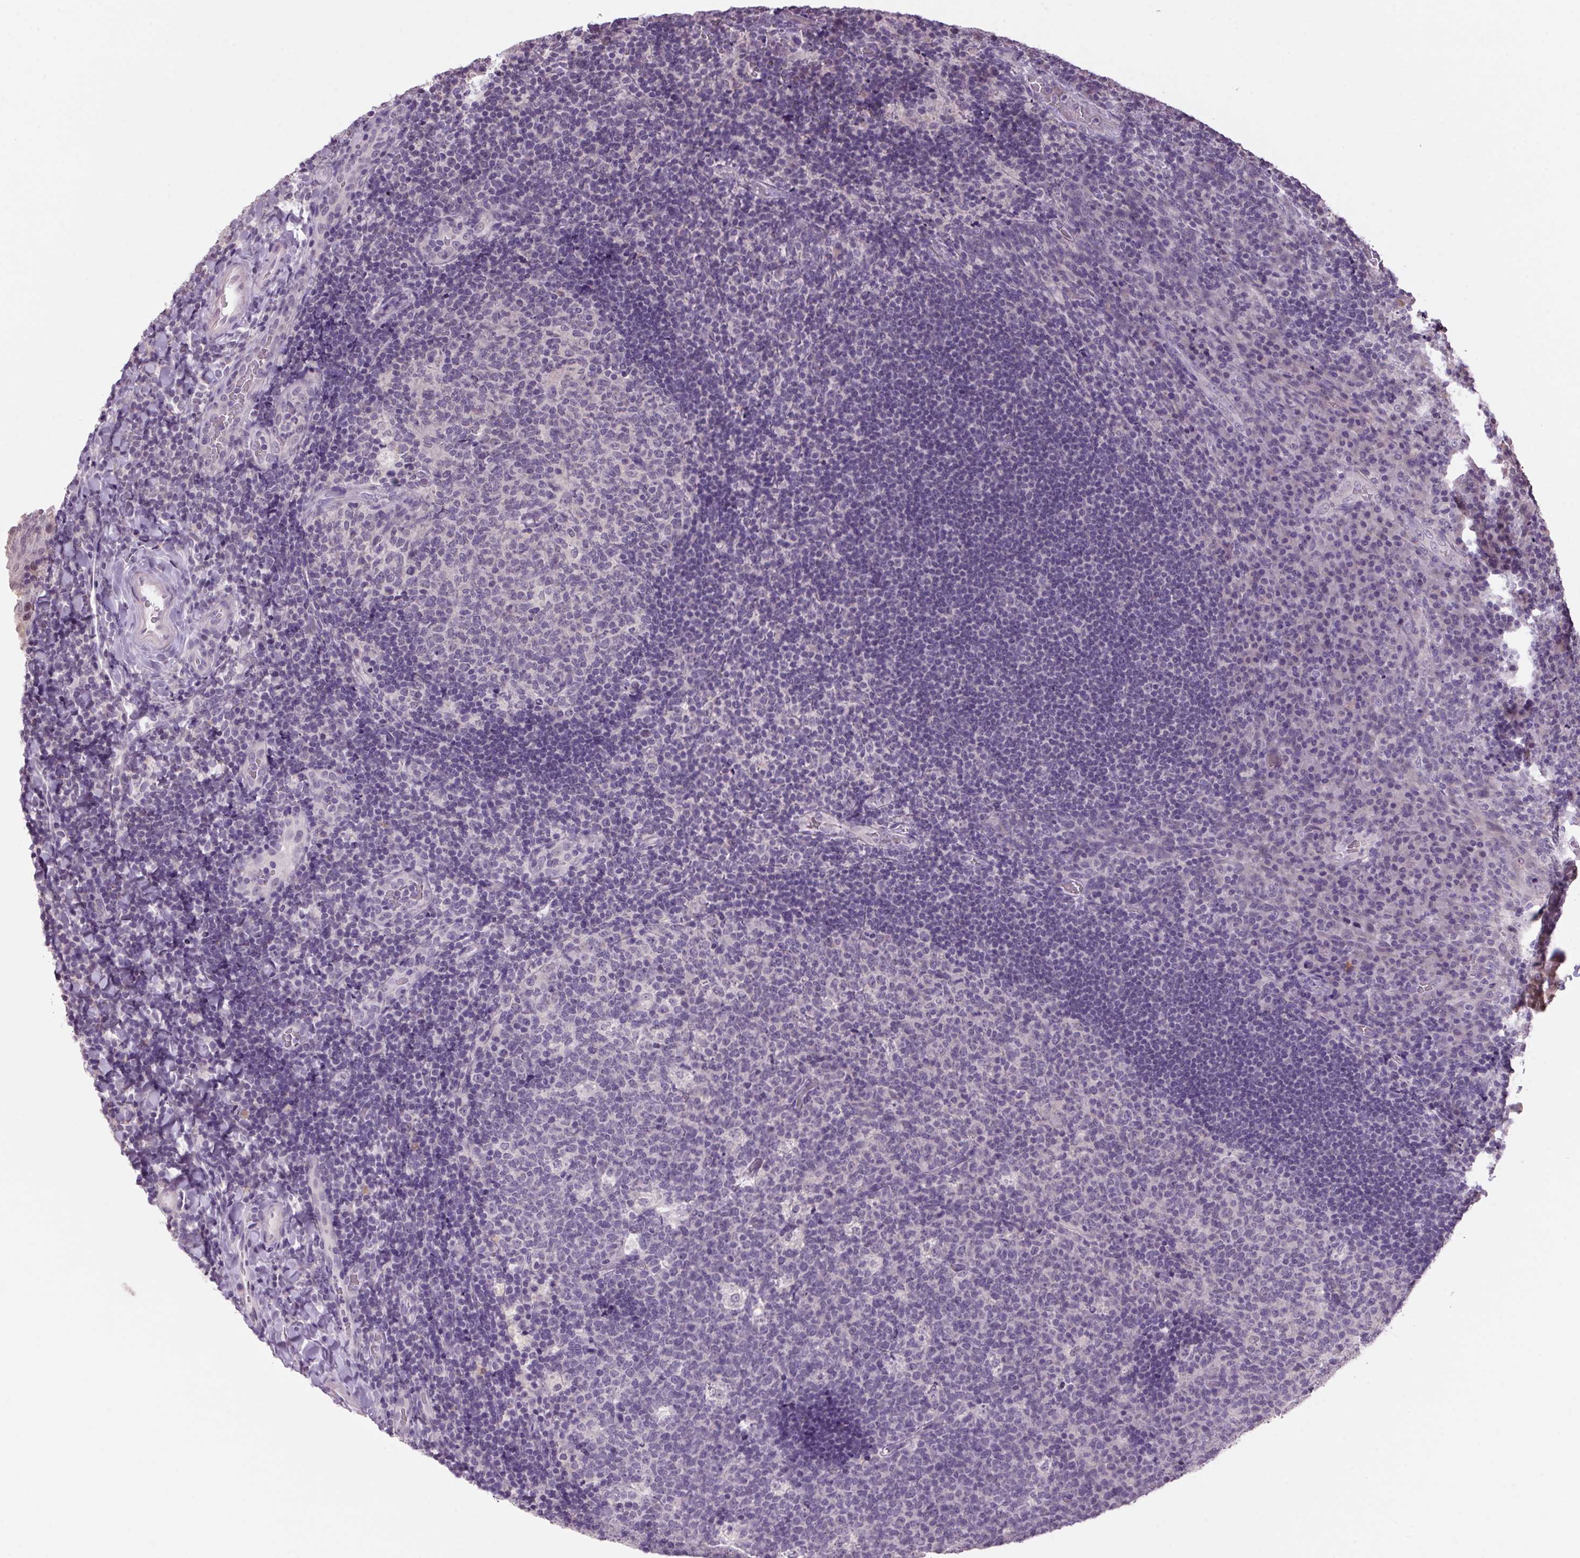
{"staining": {"intensity": "negative", "quantity": "none", "location": "none"}, "tissue": "tonsil", "cell_type": "Germinal center cells", "image_type": "normal", "snomed": [{"axis": "morphology", "description": "Normal tissue, NOS"}, {"axis": "topography", "description": "Tonsil"}], "caption": "The photomicrograph reveals no significant staining in germinal center cells of tonsil. (IHC, brightfield microscopy, high magnification).", "gene": "VWA3B", "patient": {"sex": "male", "age": 17}}